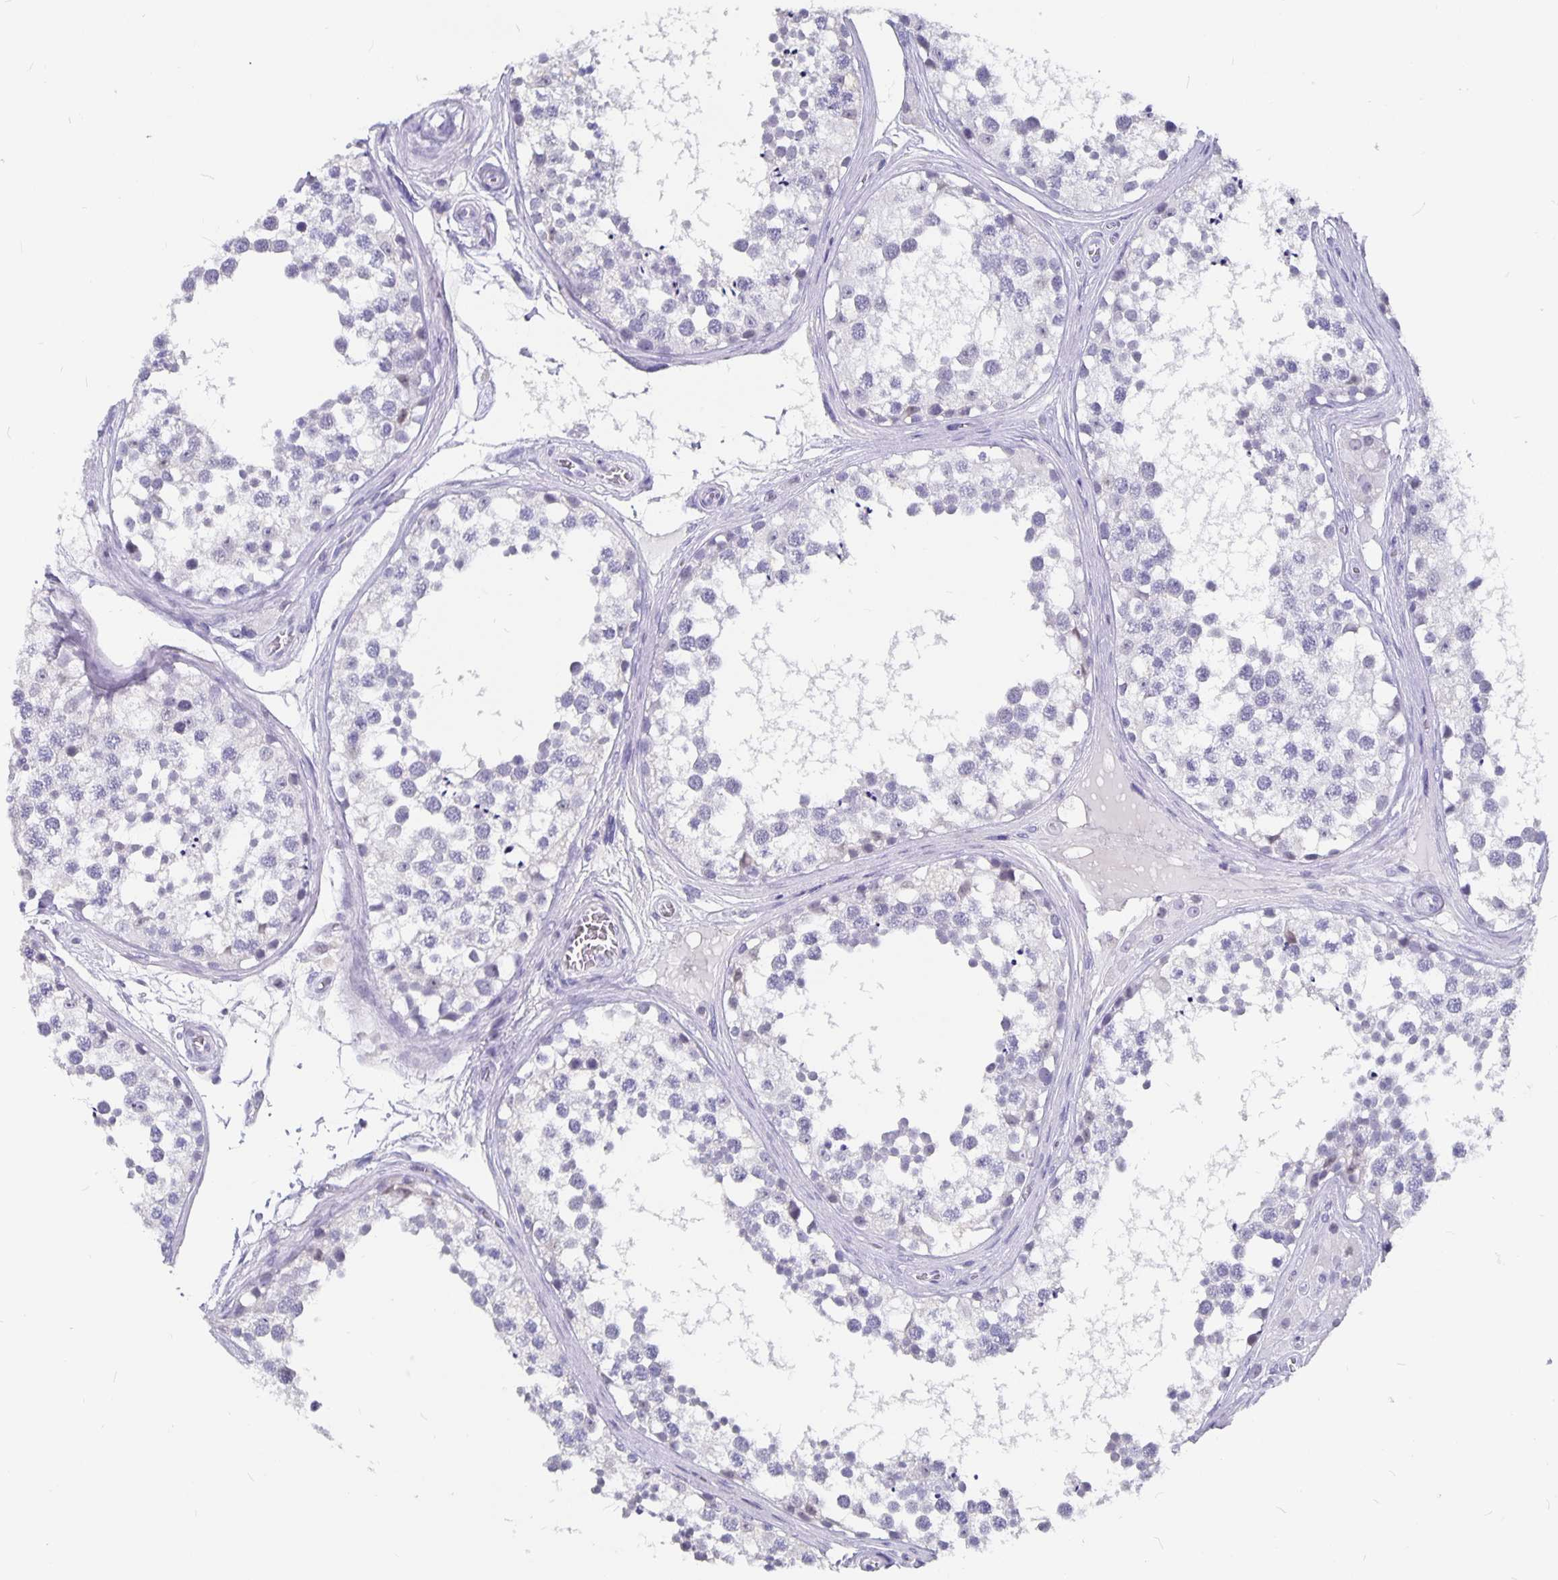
{"staining": {"intensity": "negative", "quantity": "none", "location": "none"}, "tissue": "testis", "cell_type": "Cells in seminiferous ducts", "image_type": "normal", "snomed": [{"axis": "morphology", "description": "Normal tissue, NOS"}, {"axis": "morphology", "description": "Seminoma, NOS"}, {"axis": "topography", "description": "Testis"}], "caption": "The photomicrograph reveals no staining of cells in seminiferous ducts in benign testis. (Brightfield microscopy of DAB (3,3'-diaminobenzidine) immunohistochemistry at high magnification).", "gene": "OLIG2", "patient": {"sex": "male", "age": 65}}